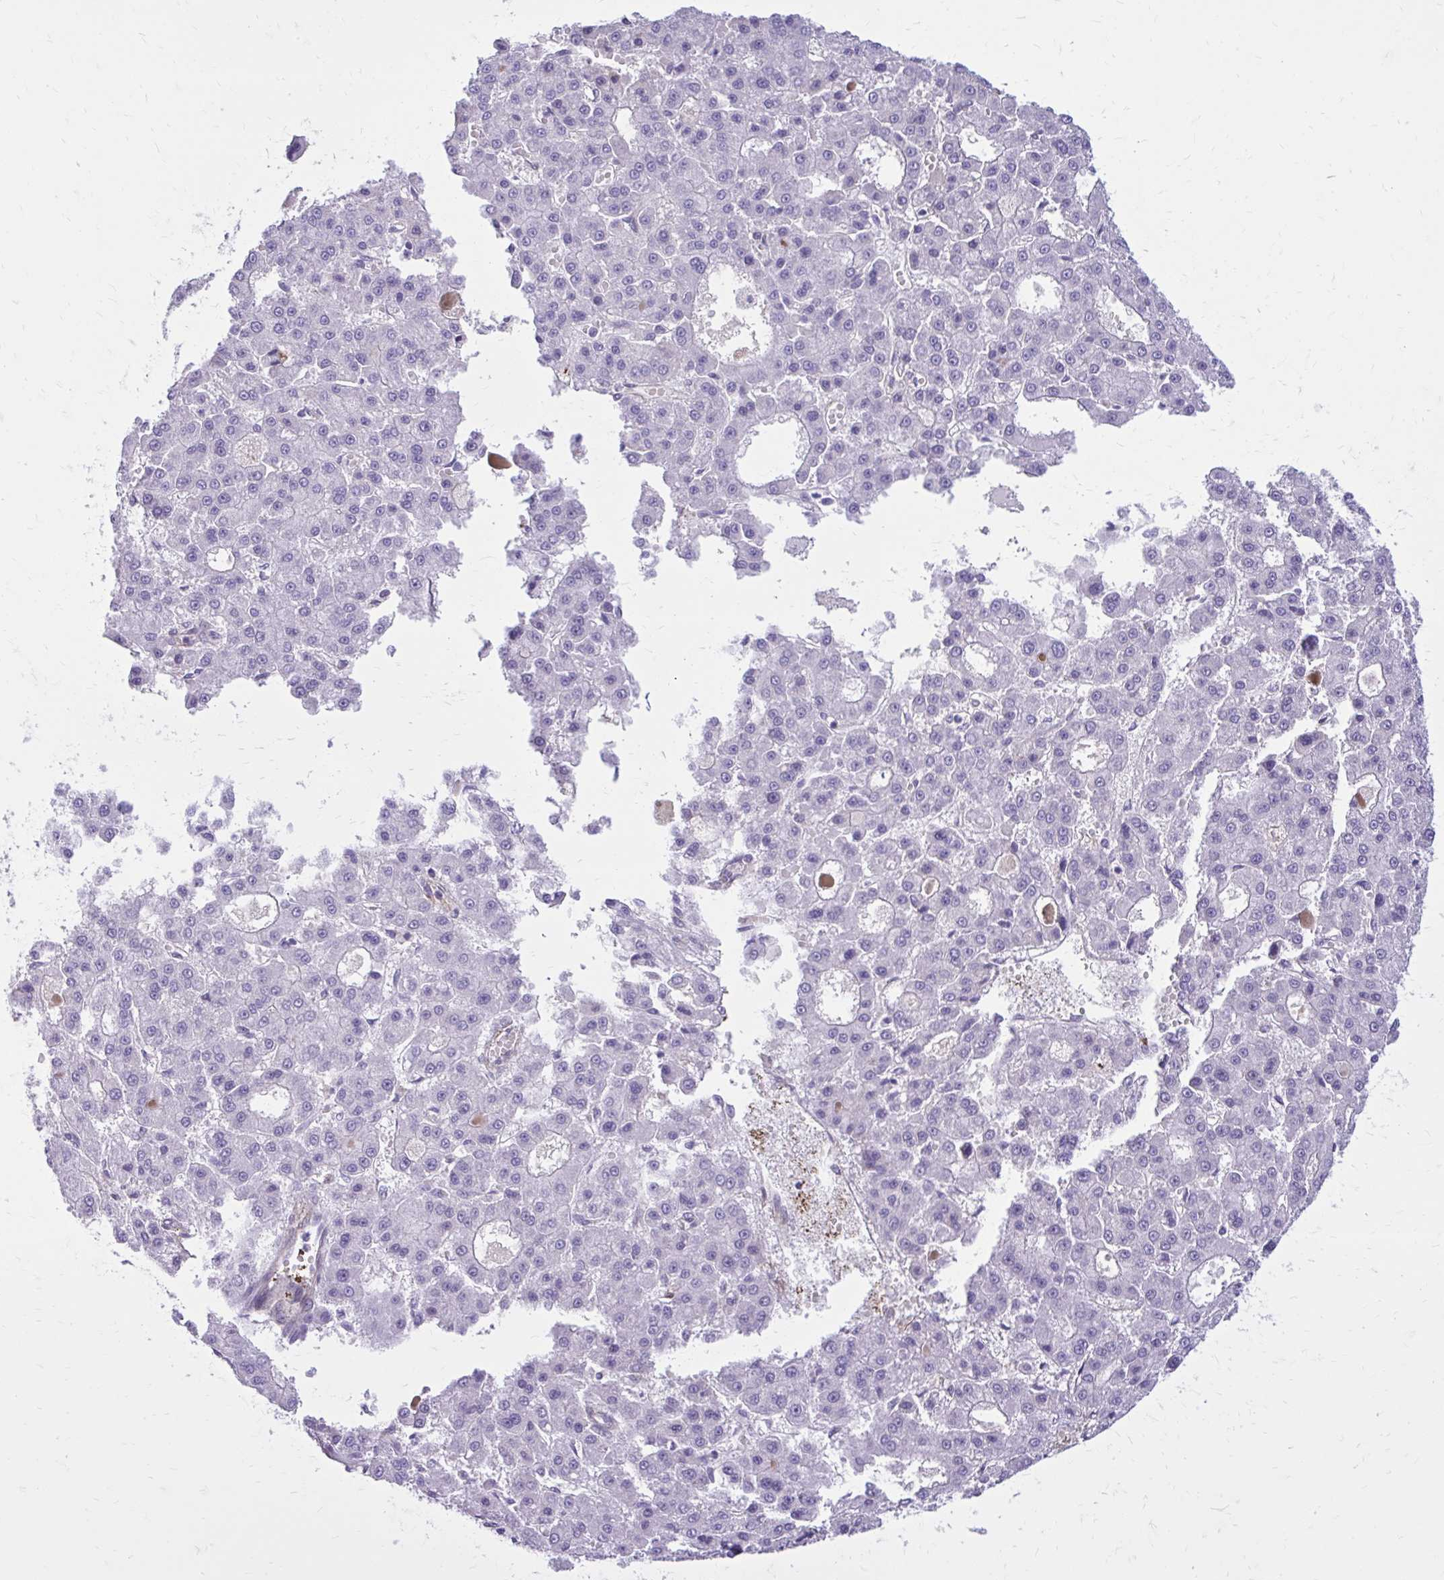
{"staining": {"intensity": "negative", "quantity": "none", "location": "none"}, "tissue": "liver cancer", "cell_type": "Tumor cells", "image_type": "cancer", "snomed": [{"axis": "morphology", "description": "Carcinoma, Hepatocellular, NOS"}, {"axis": "topography", "description": "Liver"}], "caption": "Immunohistochemical staining of hepatocellular carcinoma (liver) displays no significant expression in tumor cells.", "gene": "BEND5", "patient": {"sex": "male", "age": 70}}